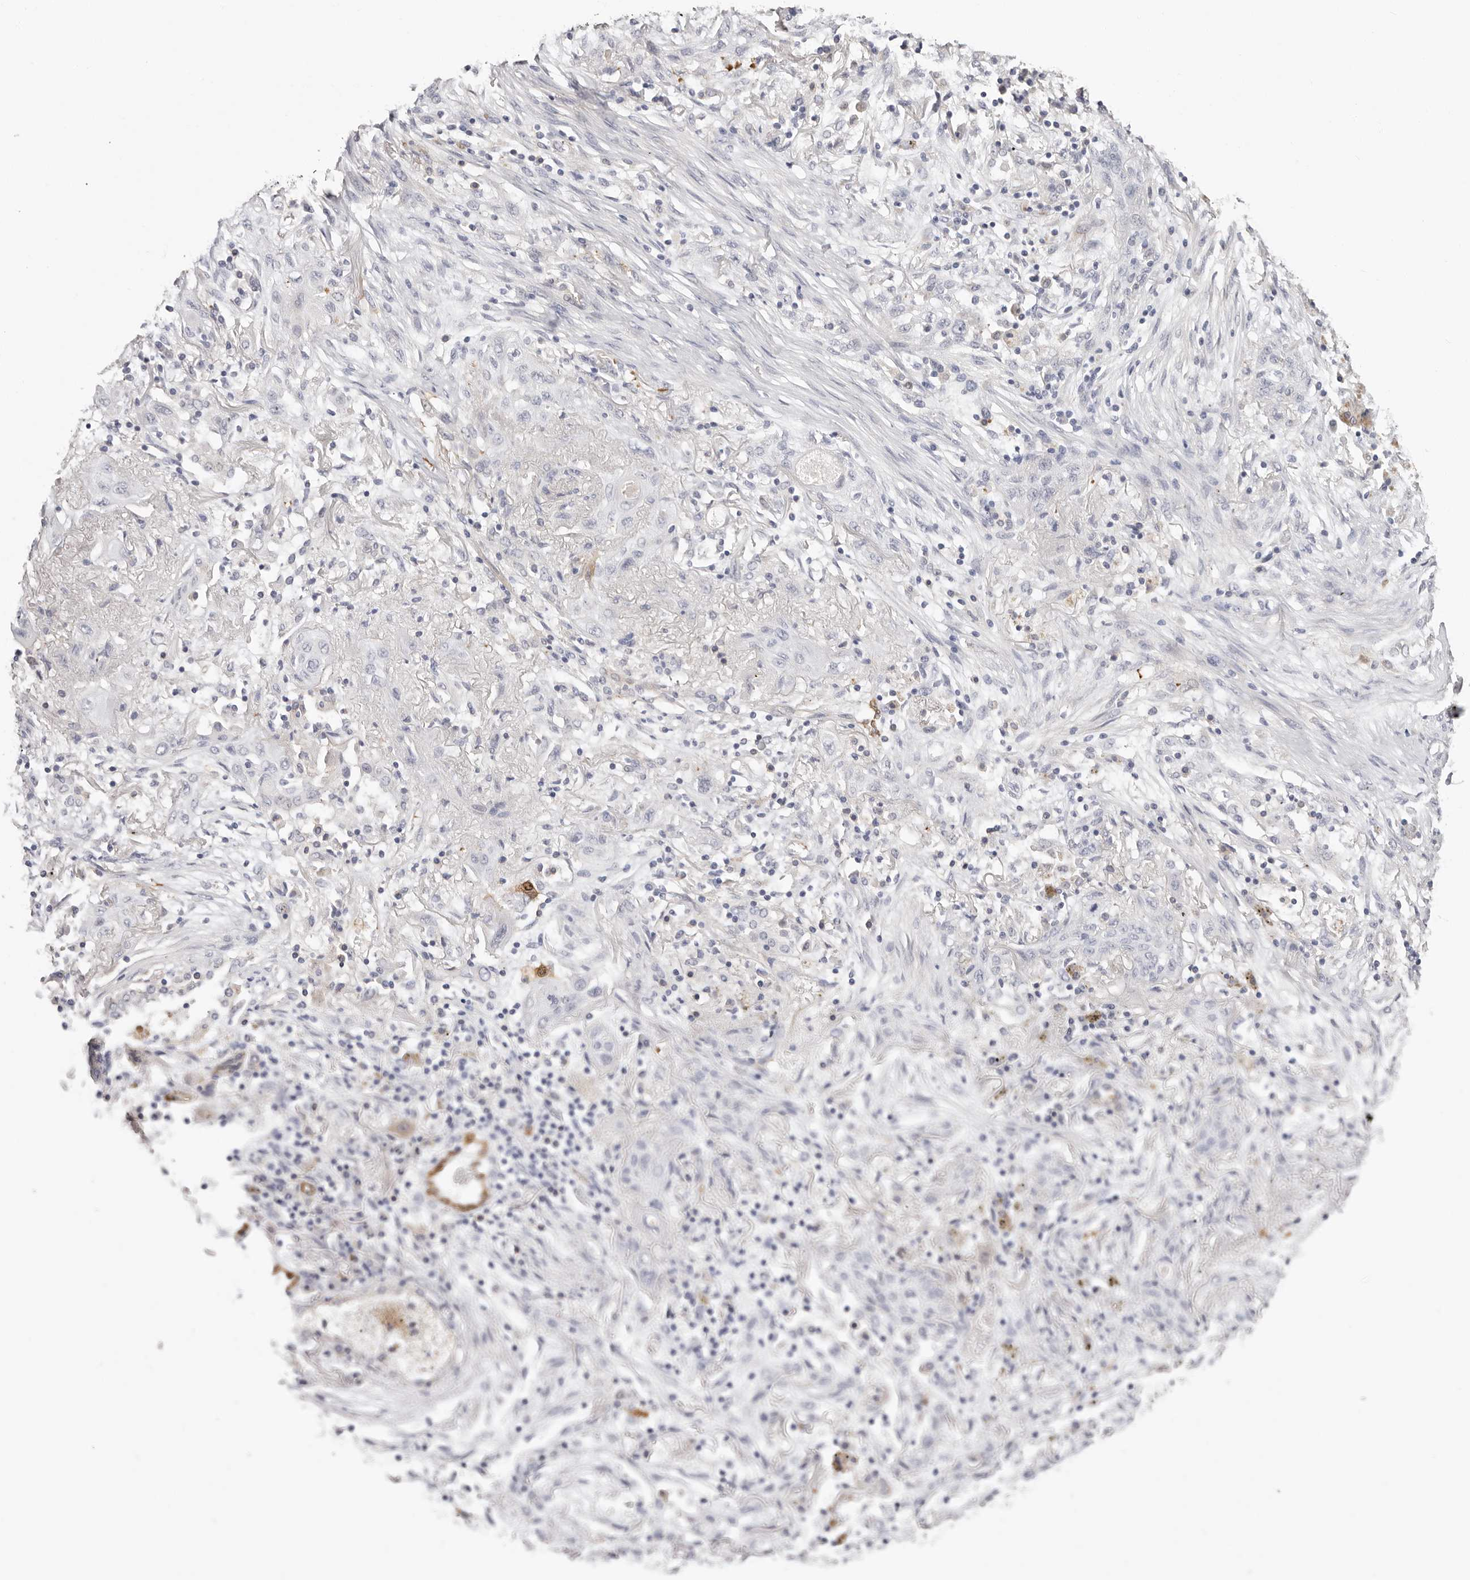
{"staining": {"intensity": "negative", "quantity": "none", "location": "none"}, "tissue": "lung cancer", "cell_type": "Tumor cells", "image_type": "cancer", "snomed": [{"axis": "morphology", "description": "Squamous cell carcinoma, NOS"}, {"axis": "topography", "description": "Lung"}], "caption": "Immunohistochemical staining of human lung cancer demonstrates no significant staining in tumor cells.", "gene": "PKDCC", "patient": {"sex": "female", "age": 47}}